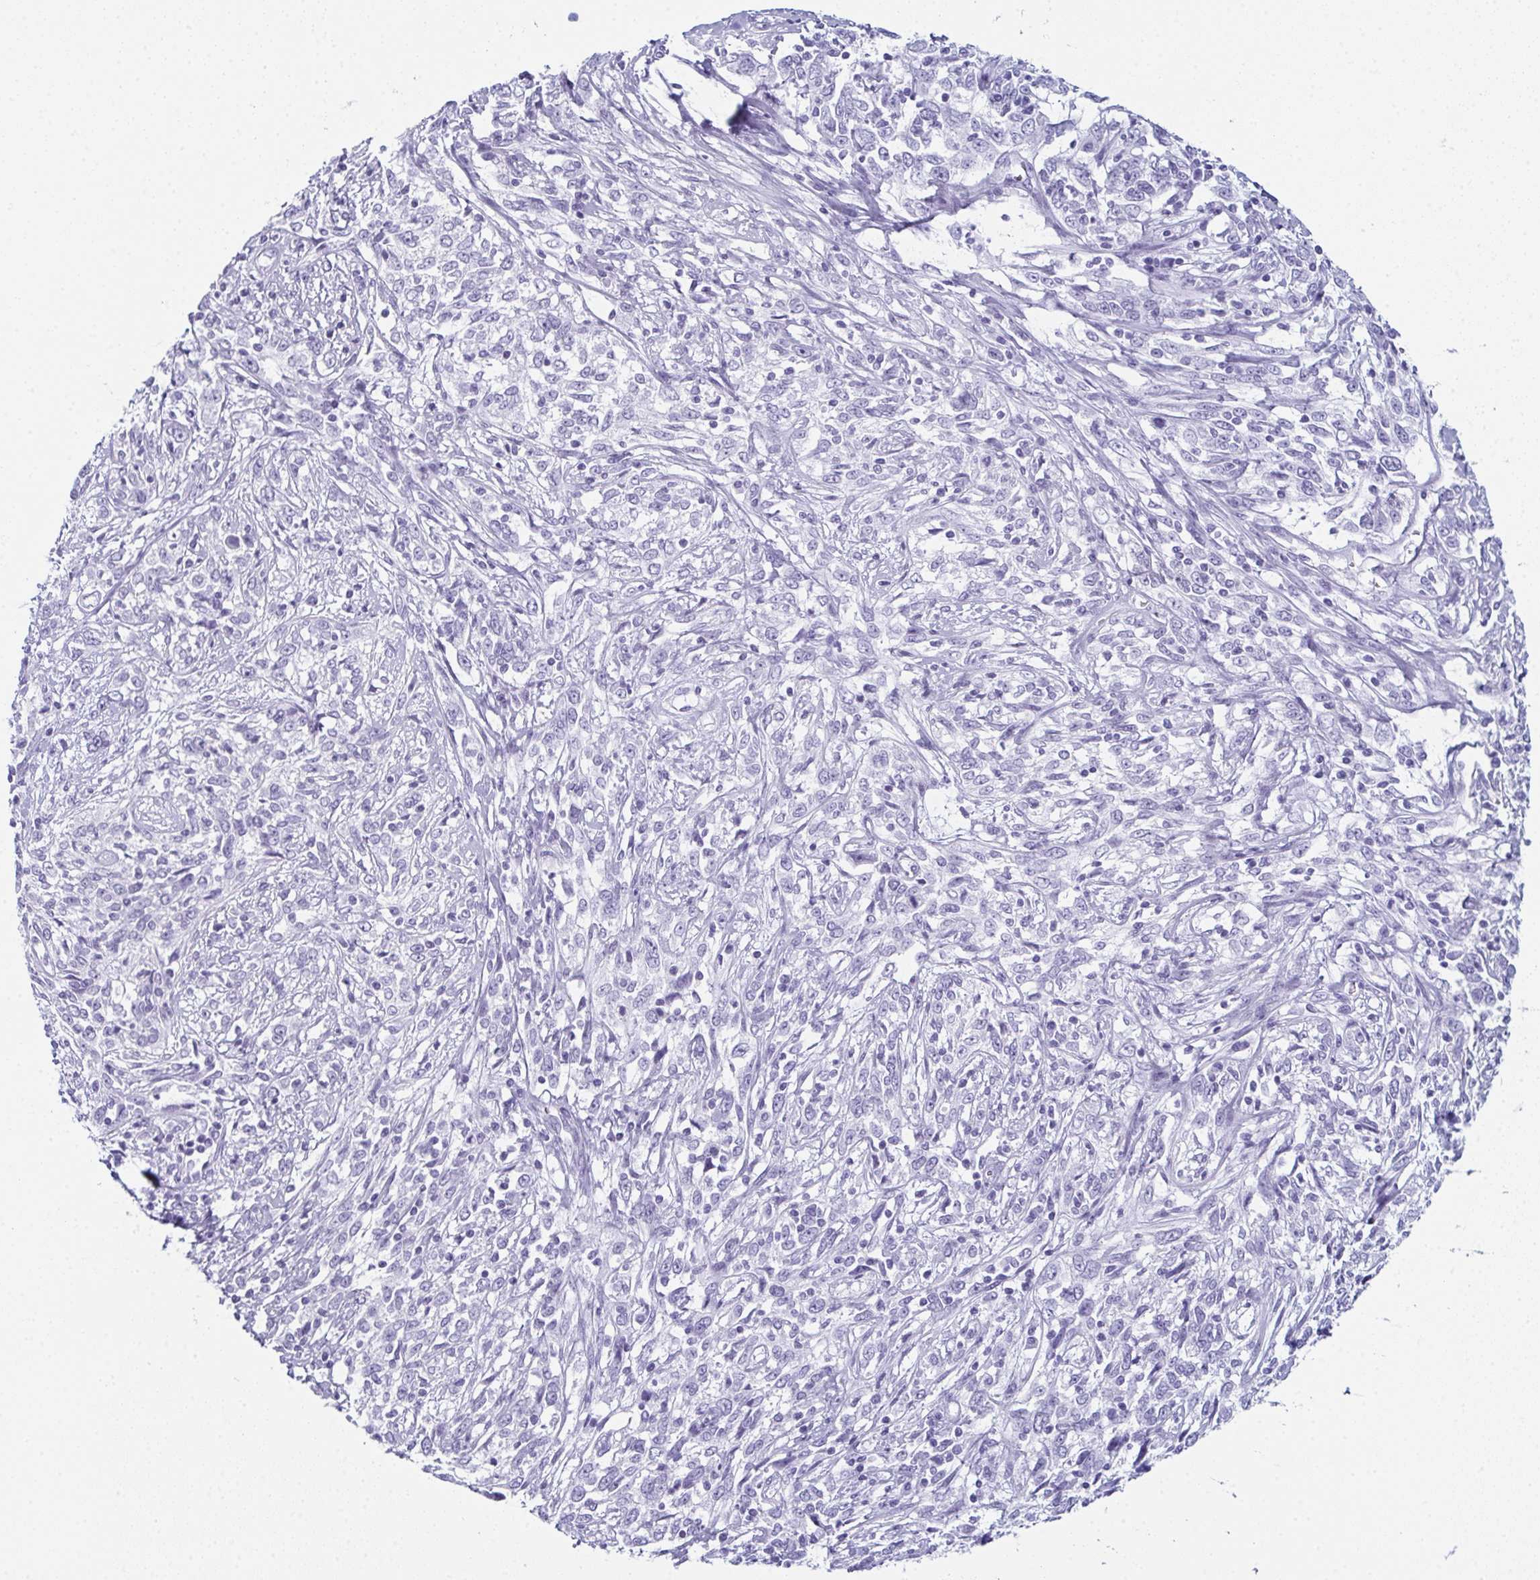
{"staining": {"intensity": "negative", "quantity": "none", "location": "none"}, "tissue": "cervical cancer", "cell_type": "Tumor cells", "image_type": "cancer", "snomed": [{"axis": "morphology", "description": "Adenocarcinoma, NOS"}, {"axis": "topography", "description": "Cervix"}], "caption": "Histopathology image shows no protein positivity in tumor cells of cervical cancer tissue.", "gene": "ENKUR", "patient": {"sex": "female", "age": 40}}